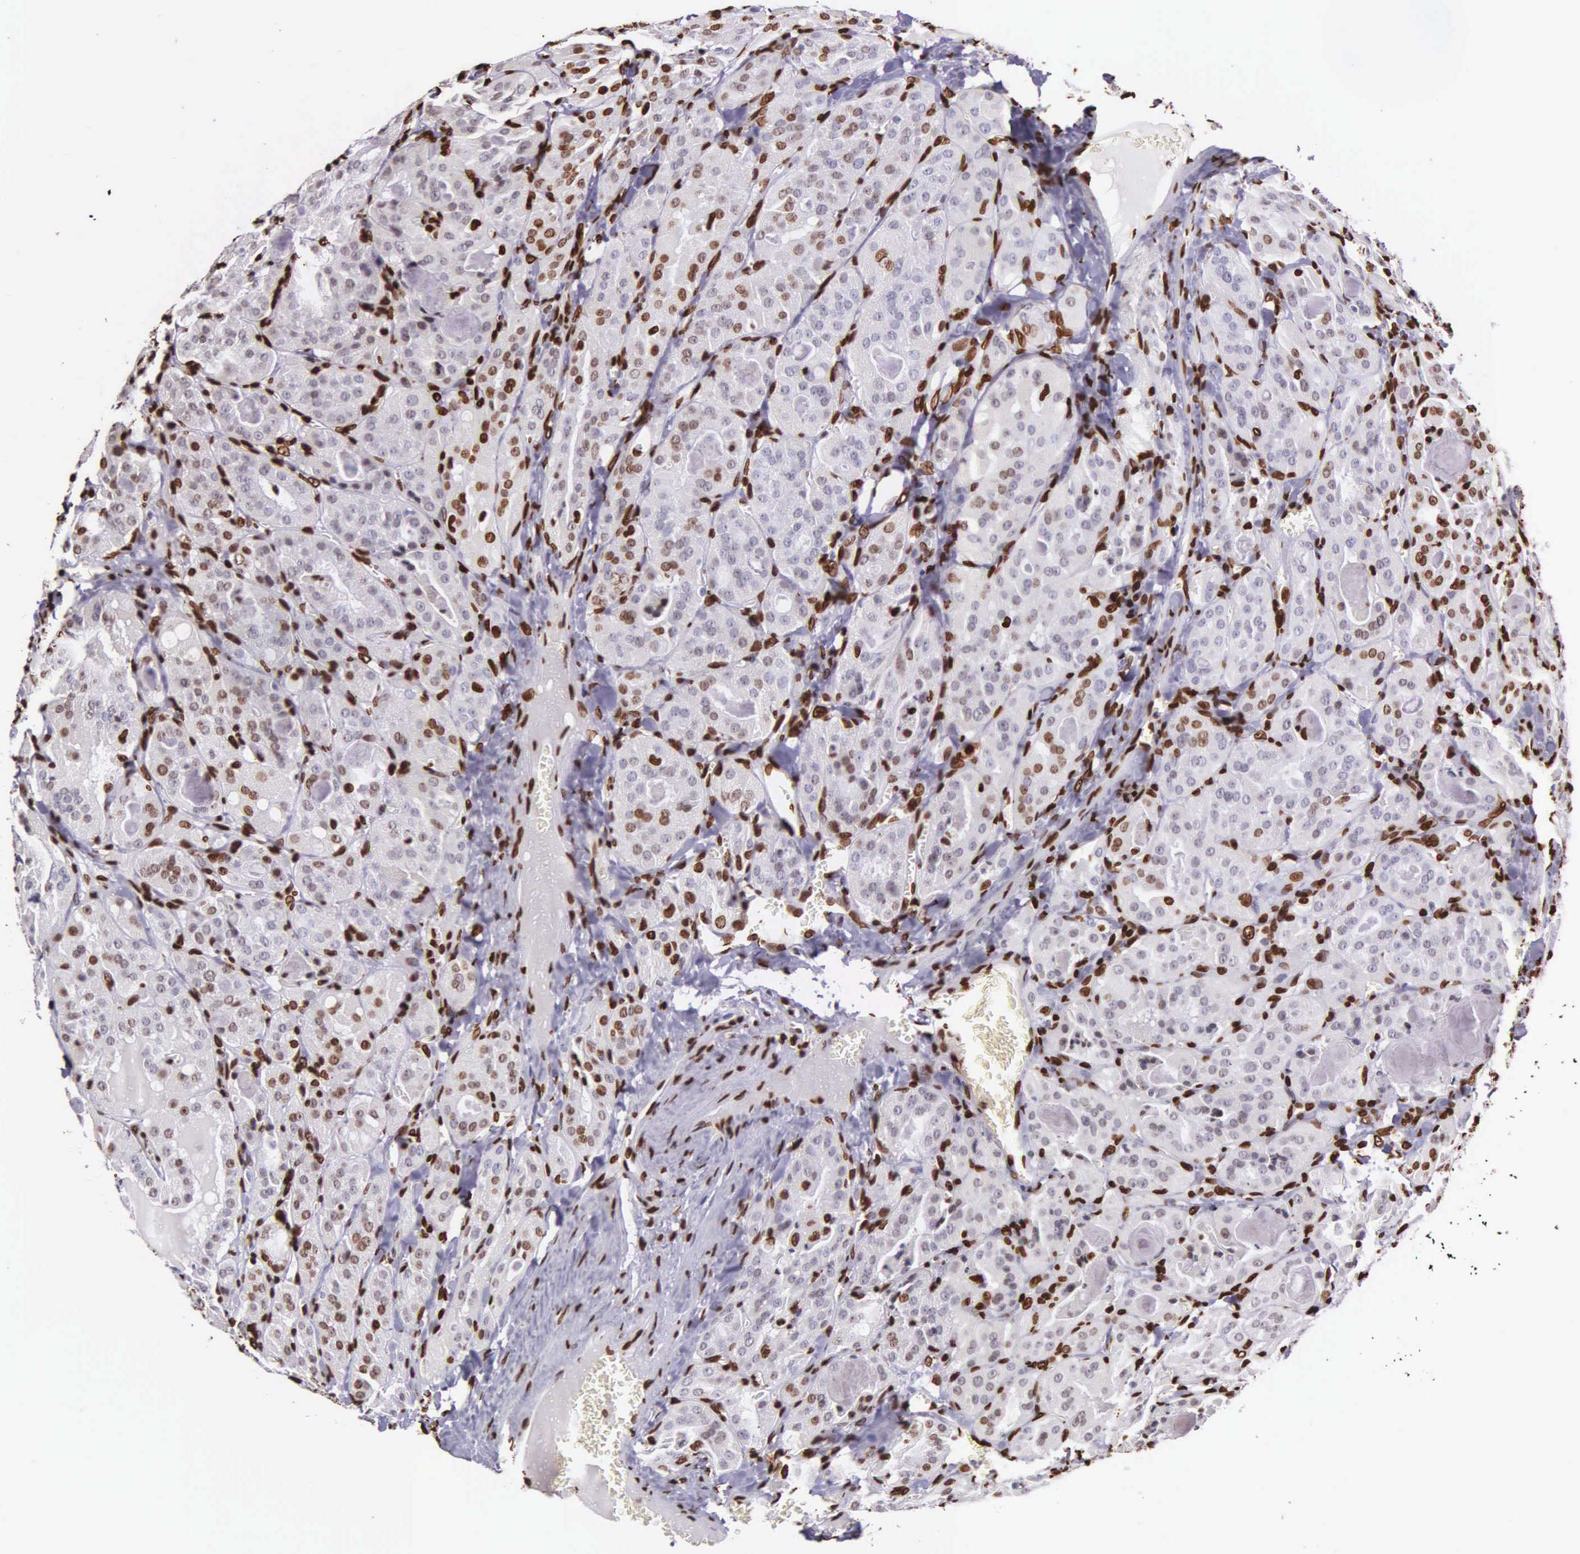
{"staining": {"intensity": "moderate", "quantity": "<25%", "location": "nuclear"}, "tissue": "thyroid cancer", "cell_type": "Tumor cells", "image_type": "cancer", "snomed": [{"axis": "morphology", "description": "Carcinoma, NOS"}, {"axis": "topography", "description": "Thyroid gland"}], "caption": "Thyroid carcinoma stained for a protein (brown) shows moderate nuclear positive expression in about <25% of tumor cells.", "gene": "H1-0", "patient": {"sex": "male", "age": 76}}